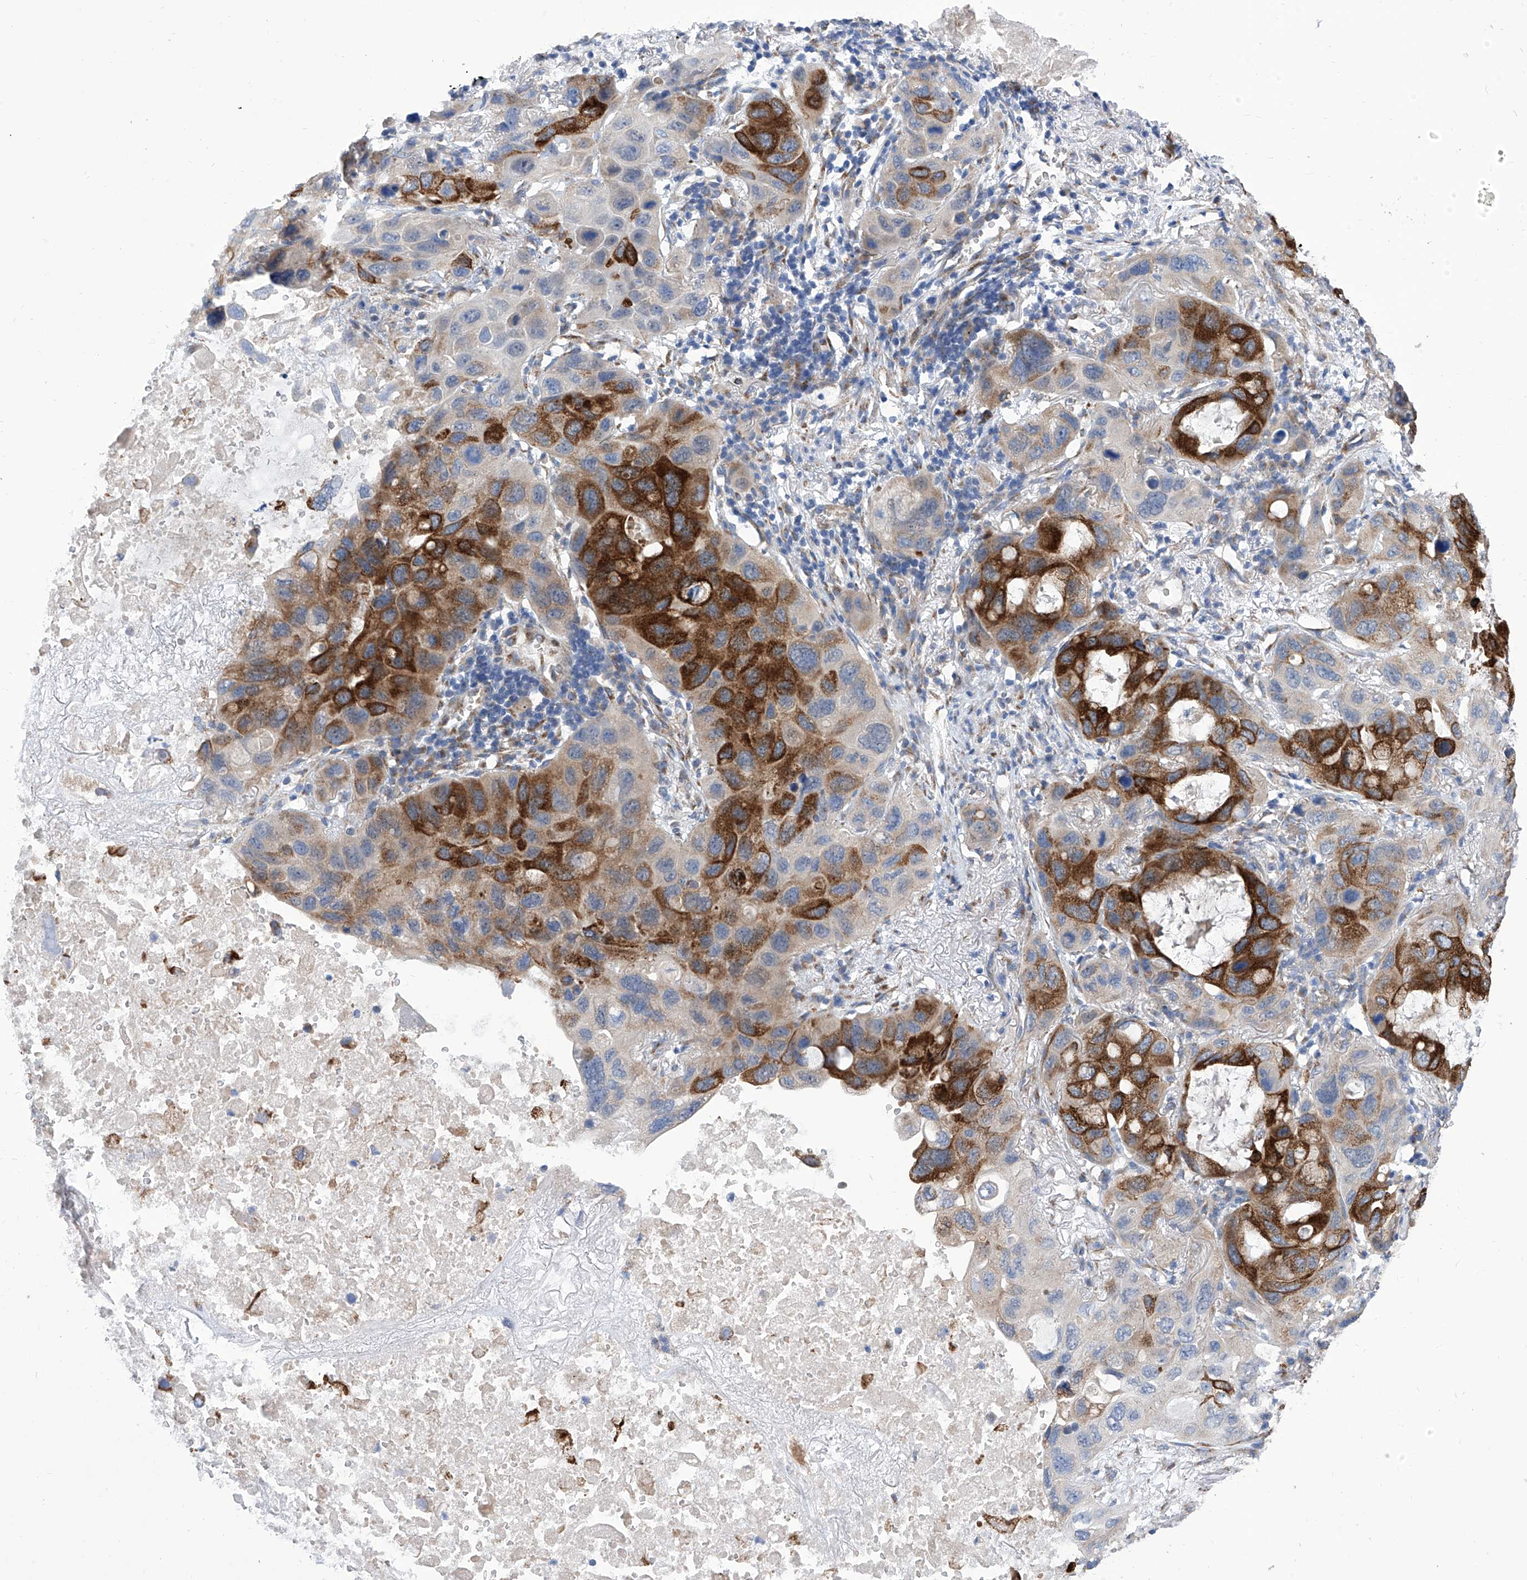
{"staining": {"intensity": "strong", "quantity": "25%-75%", "location": "cytoplasmic/membranous"}, "tissue": "lung cancer", "cell_type": "Tumor cells", "image_type": "cancer", "snomed": [{"axis": "morphology", "description": "Squamous cell carcinoma, NOS"}, {"axis": "topography", "description": "Lung"}], "caption": "Lung squamous cell carcinoma tissue displays strong cytoplasmic/membranous staining in about 25%-75% of tumor cells, visualized by immunohistochemistry.", "gene": "TJAP1", "patient": {"sex": "female", "age": 73}}